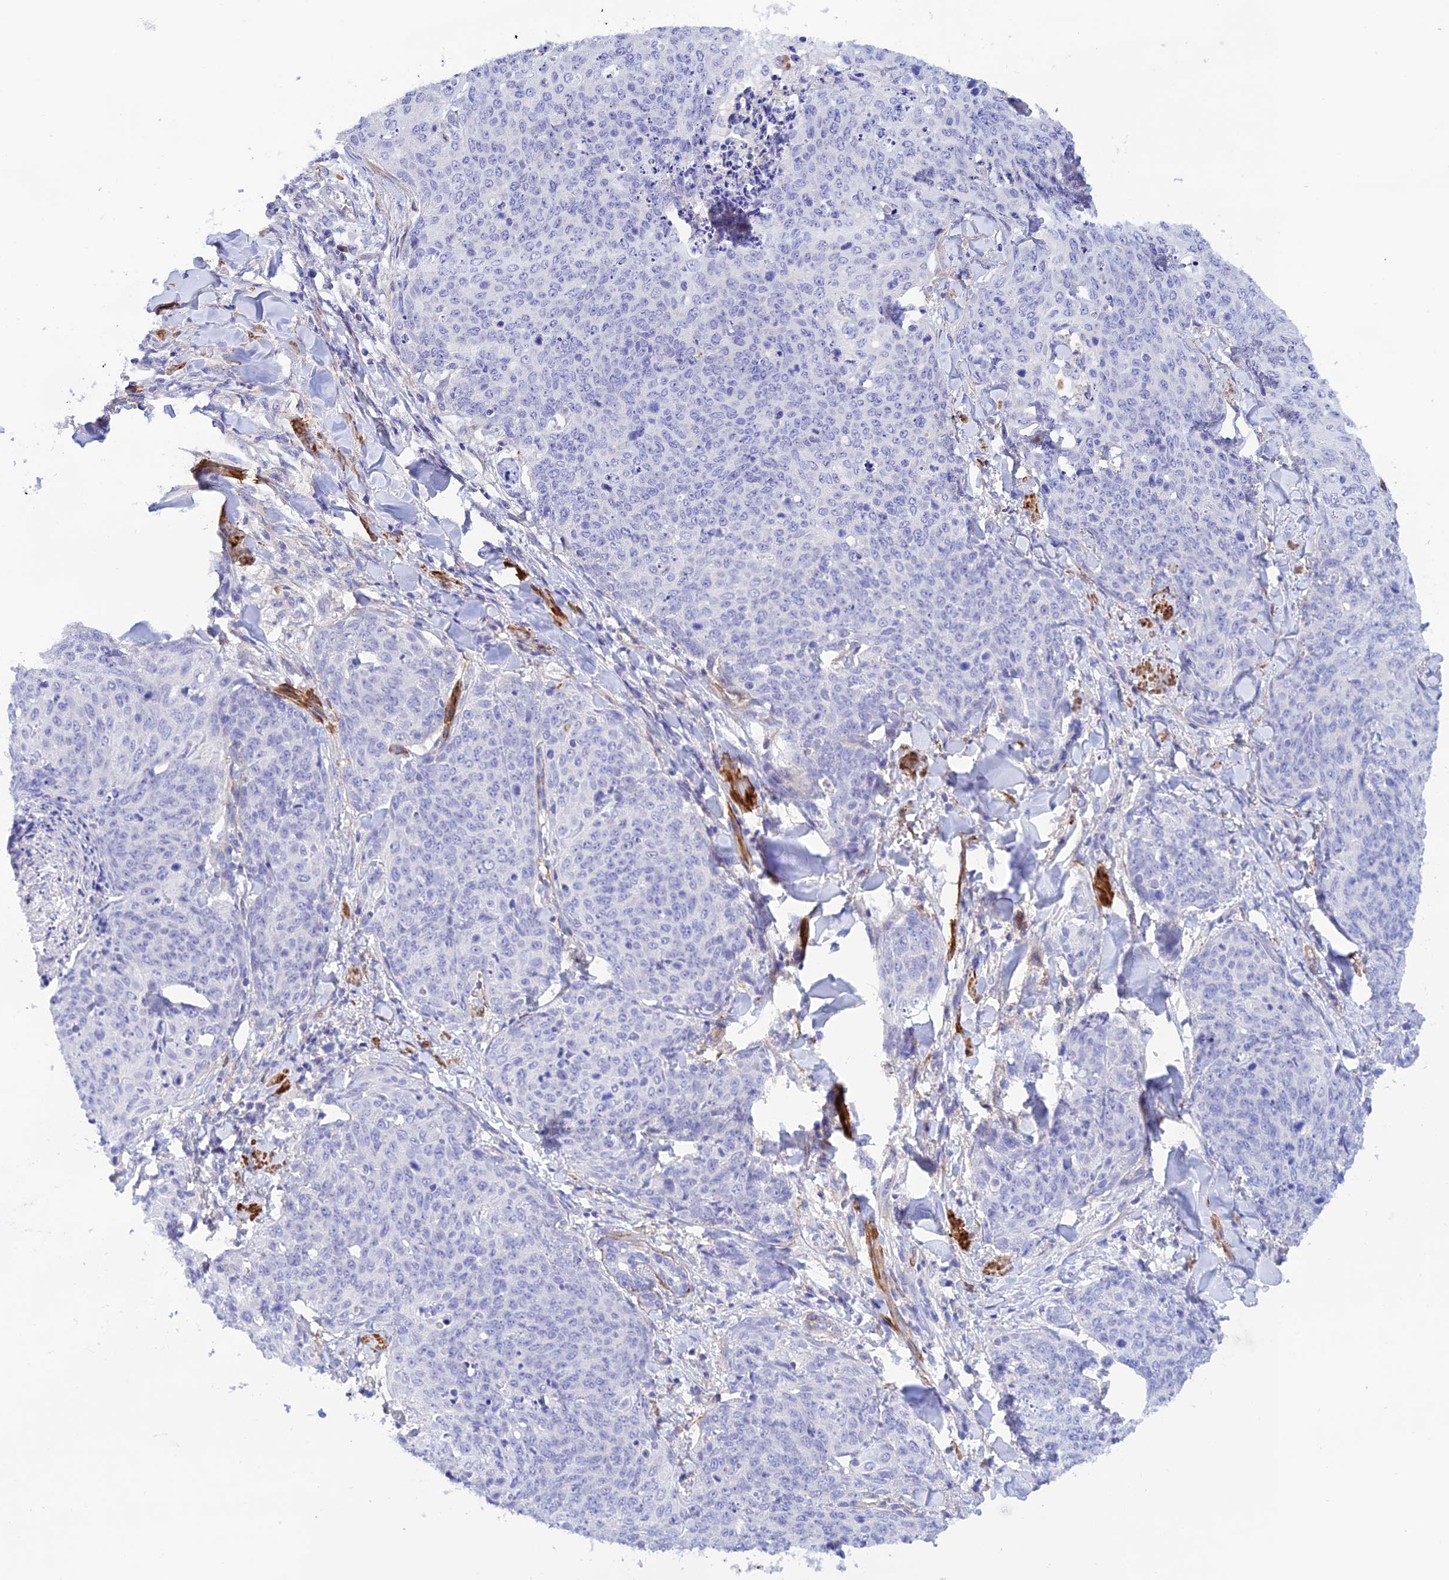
{"staining": {"intensity": "negative", "quantity": "none", "location": "none"}, "tissue": "skin cancer", "cell_type": "Tumor cells", "image_type": "cancer", "snomed": [{"axis": "morphology", "description": "Squamous cell carcinoma, NOS"}, {"axis": "topography", "description": "Skin"}, {"axis": "topography", "description": "Vulva"}], "caption": "This image is of skin squamous cell carcinoma stained with IHC to label a protein in brown with the nuclei are counter-stained blue. There is no staining in tumor cells.", "gene": "ZDHHC16", "patient": {"sex": "female", "age": 85}}